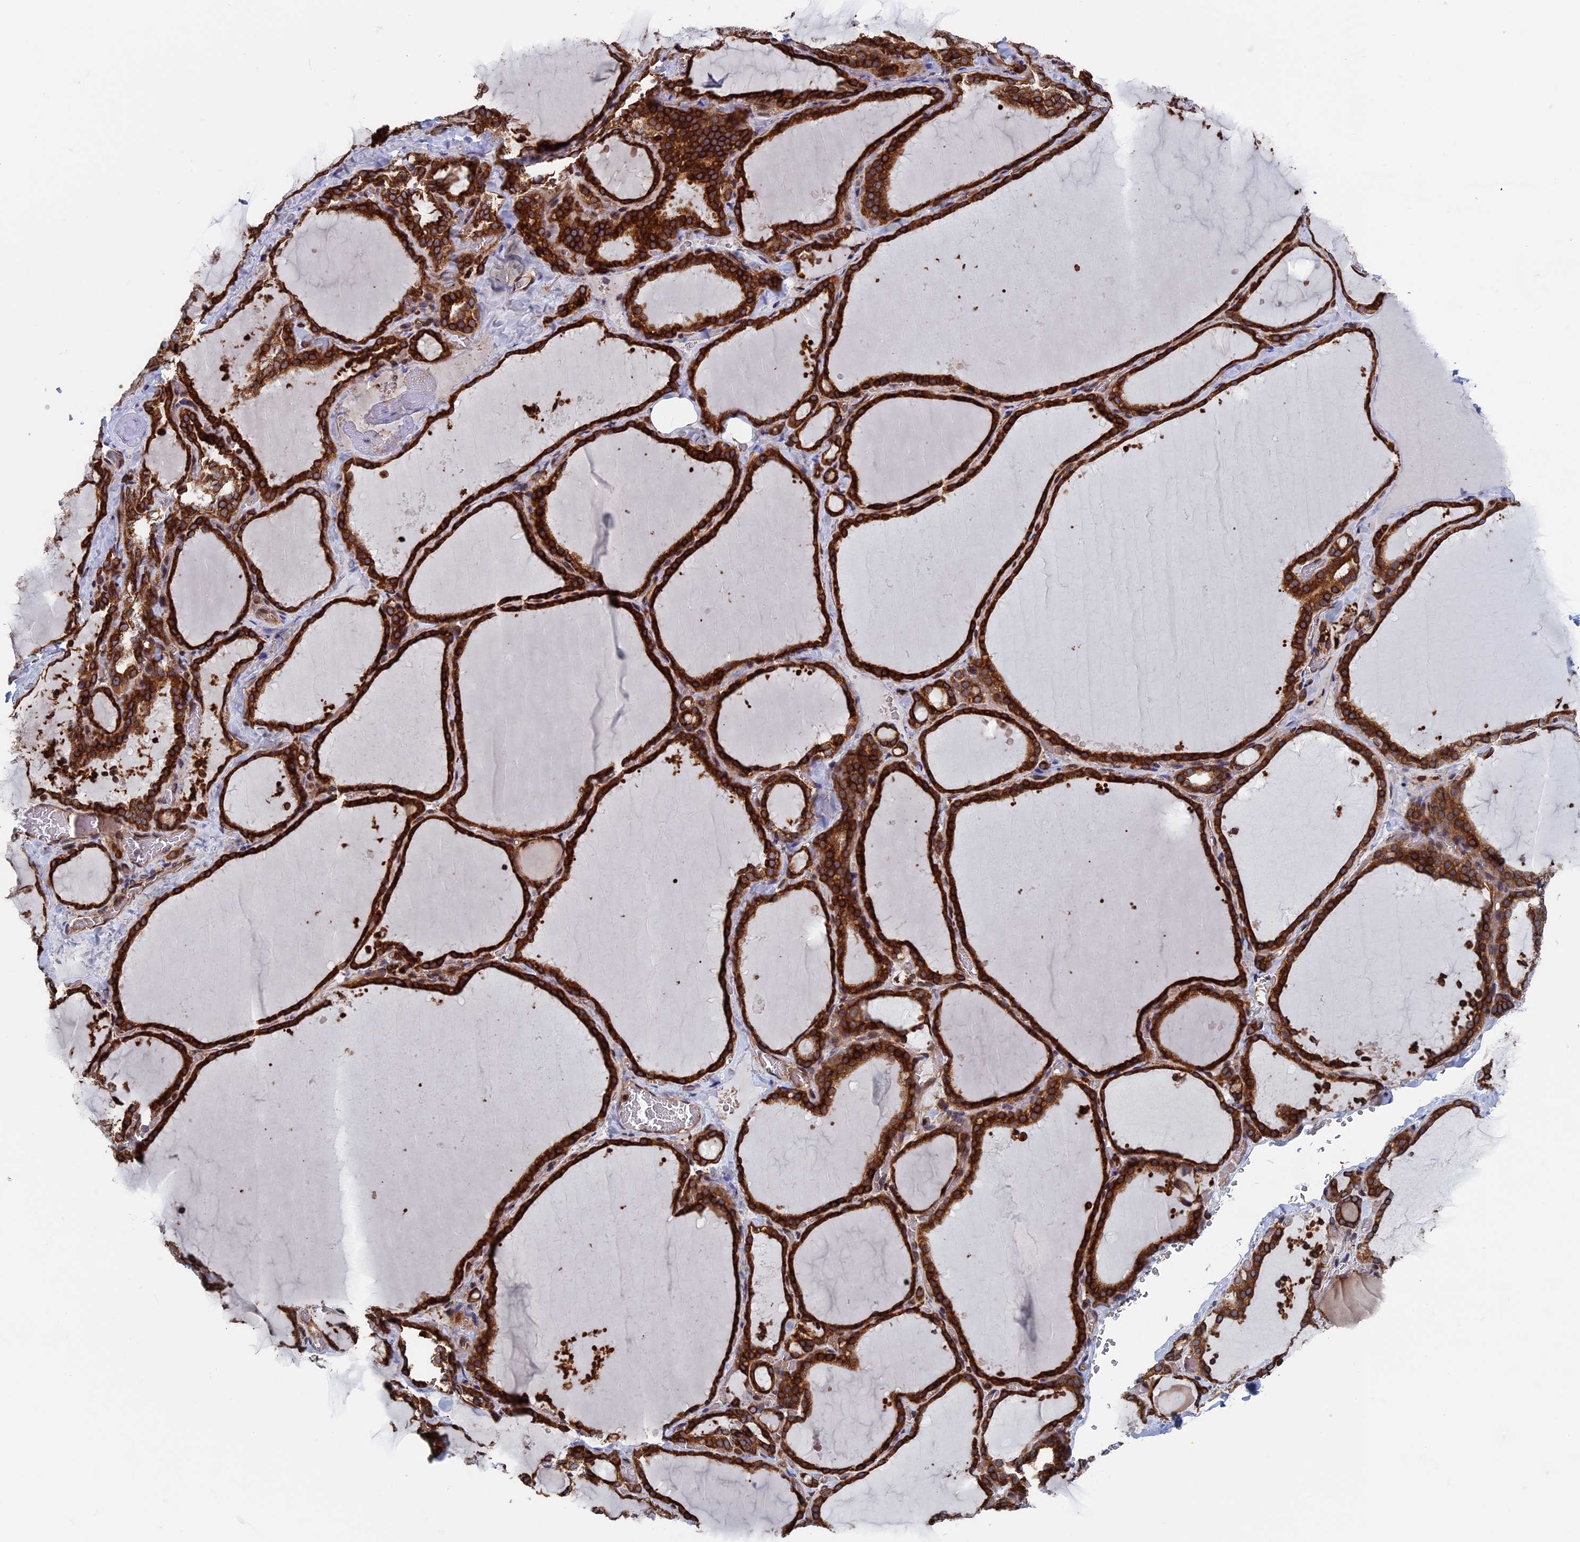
{"staining": {"intensity": "strong", "quantity": ">75%", "location": "cytoplasmic/membranous"}, "tissue": "thyroid gland", "cell_type": "Glandular cells", "image_type": "normal", "snomed": [{"axis": "morphology", "description": "Normal tissue, NOS"}, {"axis": "topography", "description": "Thyroid gland"}], "caption": "High-power microscopy captured an immunohistochemistry photomicrograph of benign thyroid gland, revealing strong cytoplasmic/membranous staining in approximately >75% of glandular cells.", "gene": "RPUSD1", "patient": {"sex": "female", "age": 22}}